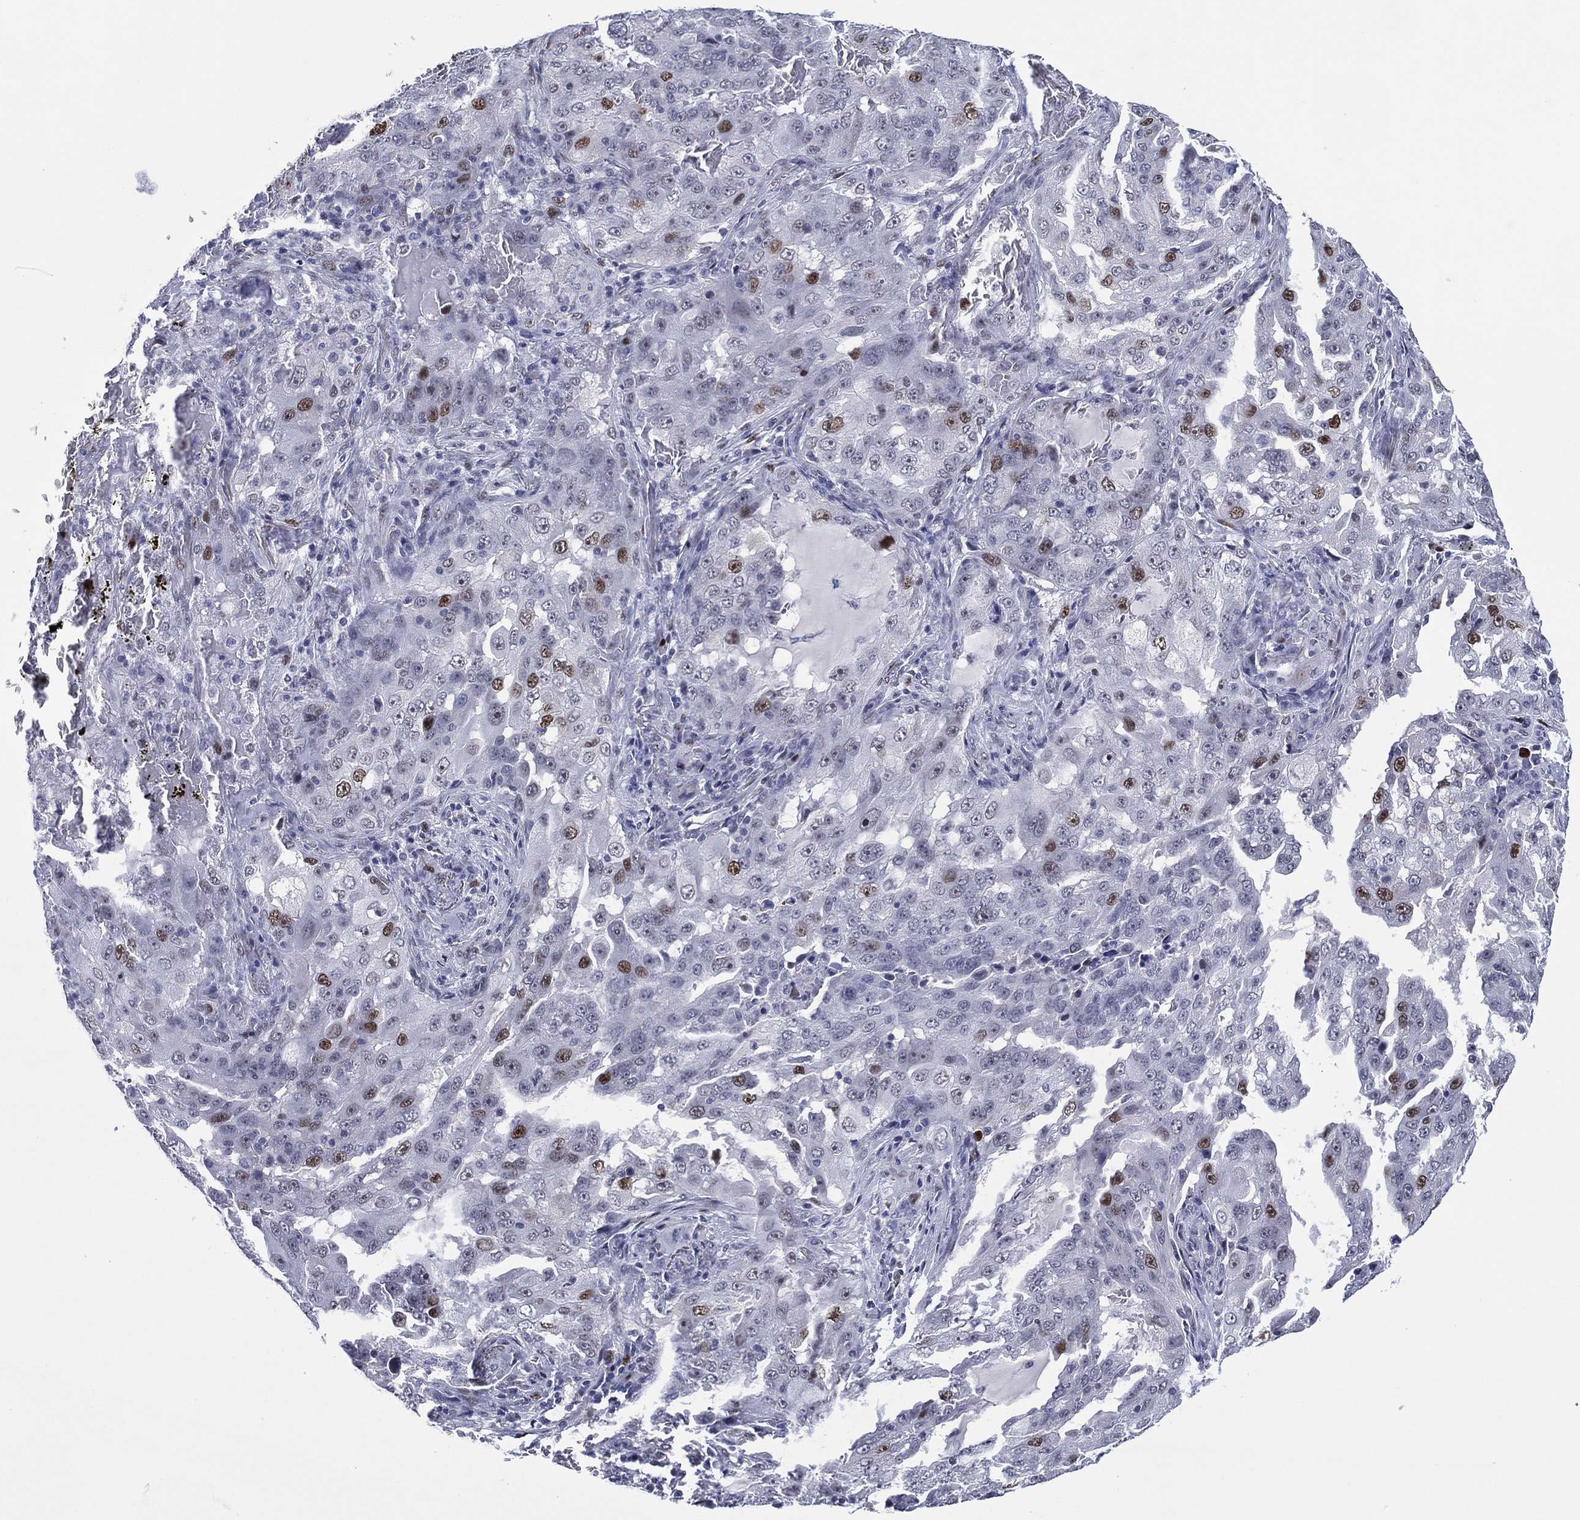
{"staining": {"intensity": "strong", "quantity": "<25%", "location": "nuclear"}, "tissue": "lung cancer", "cell_type": "Tumor cells", "image_type": "cancer", "snomed": [{"axis": "morphology", "description": "Adenocarcinoma, NOS"}, {"axis": "topography", "description": "Lung"}], "caption": "IHC histopathology image of neoplastic tissue: human lung cancer stained using IHC displays medium levels of strong protein expression localized specifically in the nuclear of tumor cells, appearing as a nuclear brown color.", "gene": "GATA6", "patient": {"sex": "female", "age": 61}}